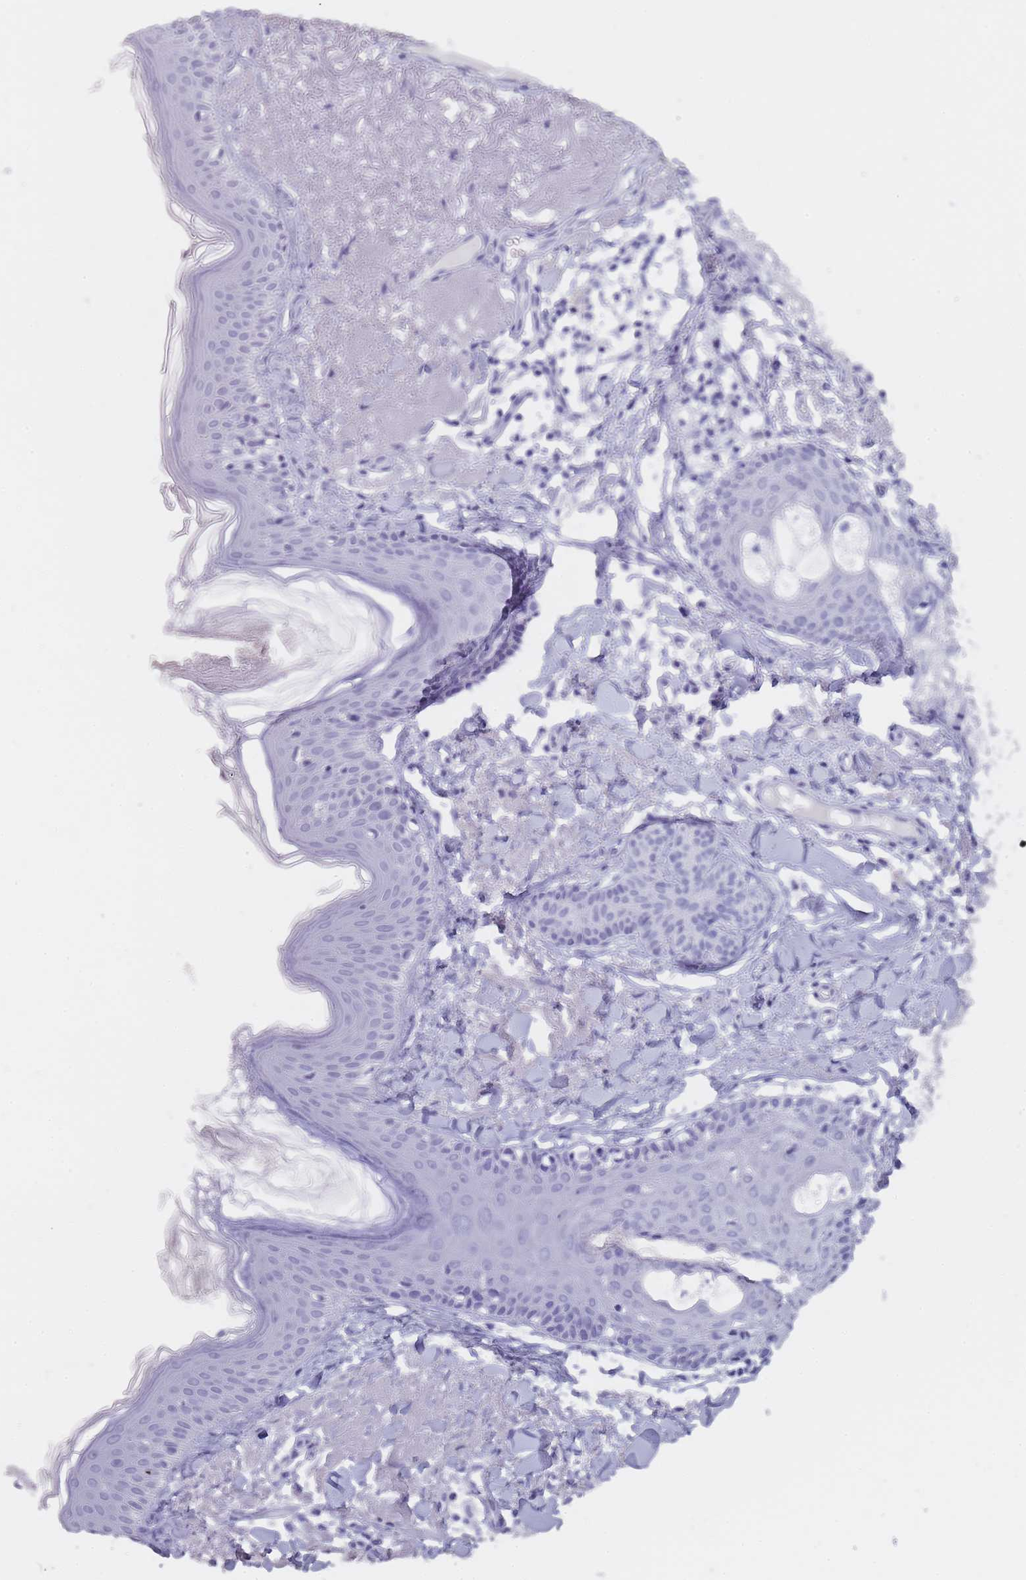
{"staining": {"intensity": "negative", "quantity": "none", "location": "none"}, "tissue": "skin", "cell_type": "Fibroblasts", "image_type": "normal", "snomed": [{"axis": "morphology", "description": "Normal tissue, NOS"}, {"axis": "morphology", "description": "Malignant melanoma, NOS"}, {"axis": "topography", "description": "Skin"}], "caption": "IHC micrograph of normal skin: skin stained with DAB demonstrates no significant protein expression in fibroblasts.", "gene": "TCP11X1", "patient": {"sex": "male", "age": 80}}